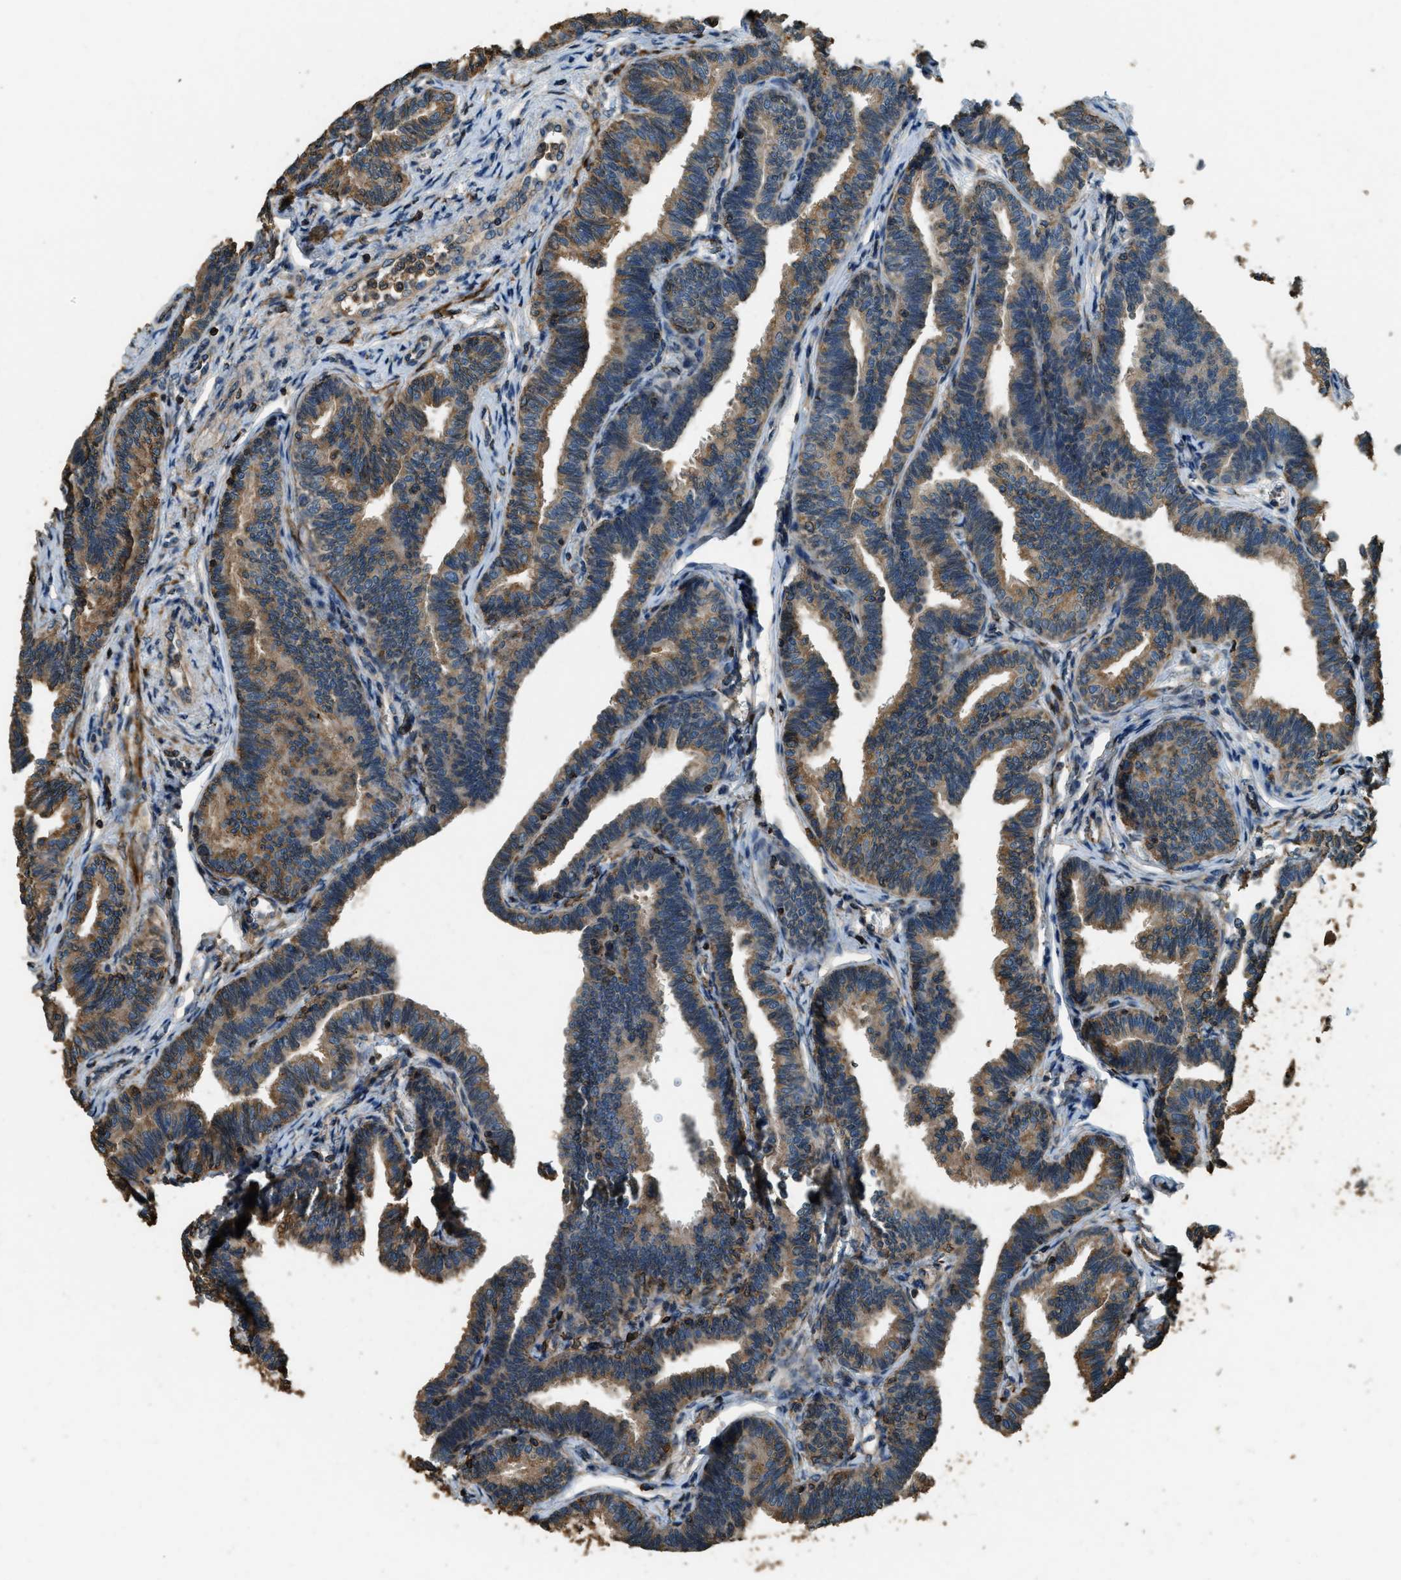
{"staining": {"intensity": "moderate", "quantity": ">75%", "location": "cytoplasmic/membranous"}, "tissue": "fallopian tube", "cell_type": "Glandular cells", "image_type": "normal", "snomed": [{"axis": "morphology", "description": "Normal tissue, NOS"}, {"axis": "topography", "description": "Fallopian tube"}, {"axis": "topography", "description": "Ovary"}], "caption": "A brown stain labels moderate cytoplasmic/membranous expression of a protein in glandular cells of benign human fallopian tube. The staining was performed using DAB (3,3'-diaminobenzidine), with brown indicating positive protein expression. Nuclei are stained blue with hematoxylin.", "gene": "ERGIC1", "patient": {"sex": "female", "age": 23}}